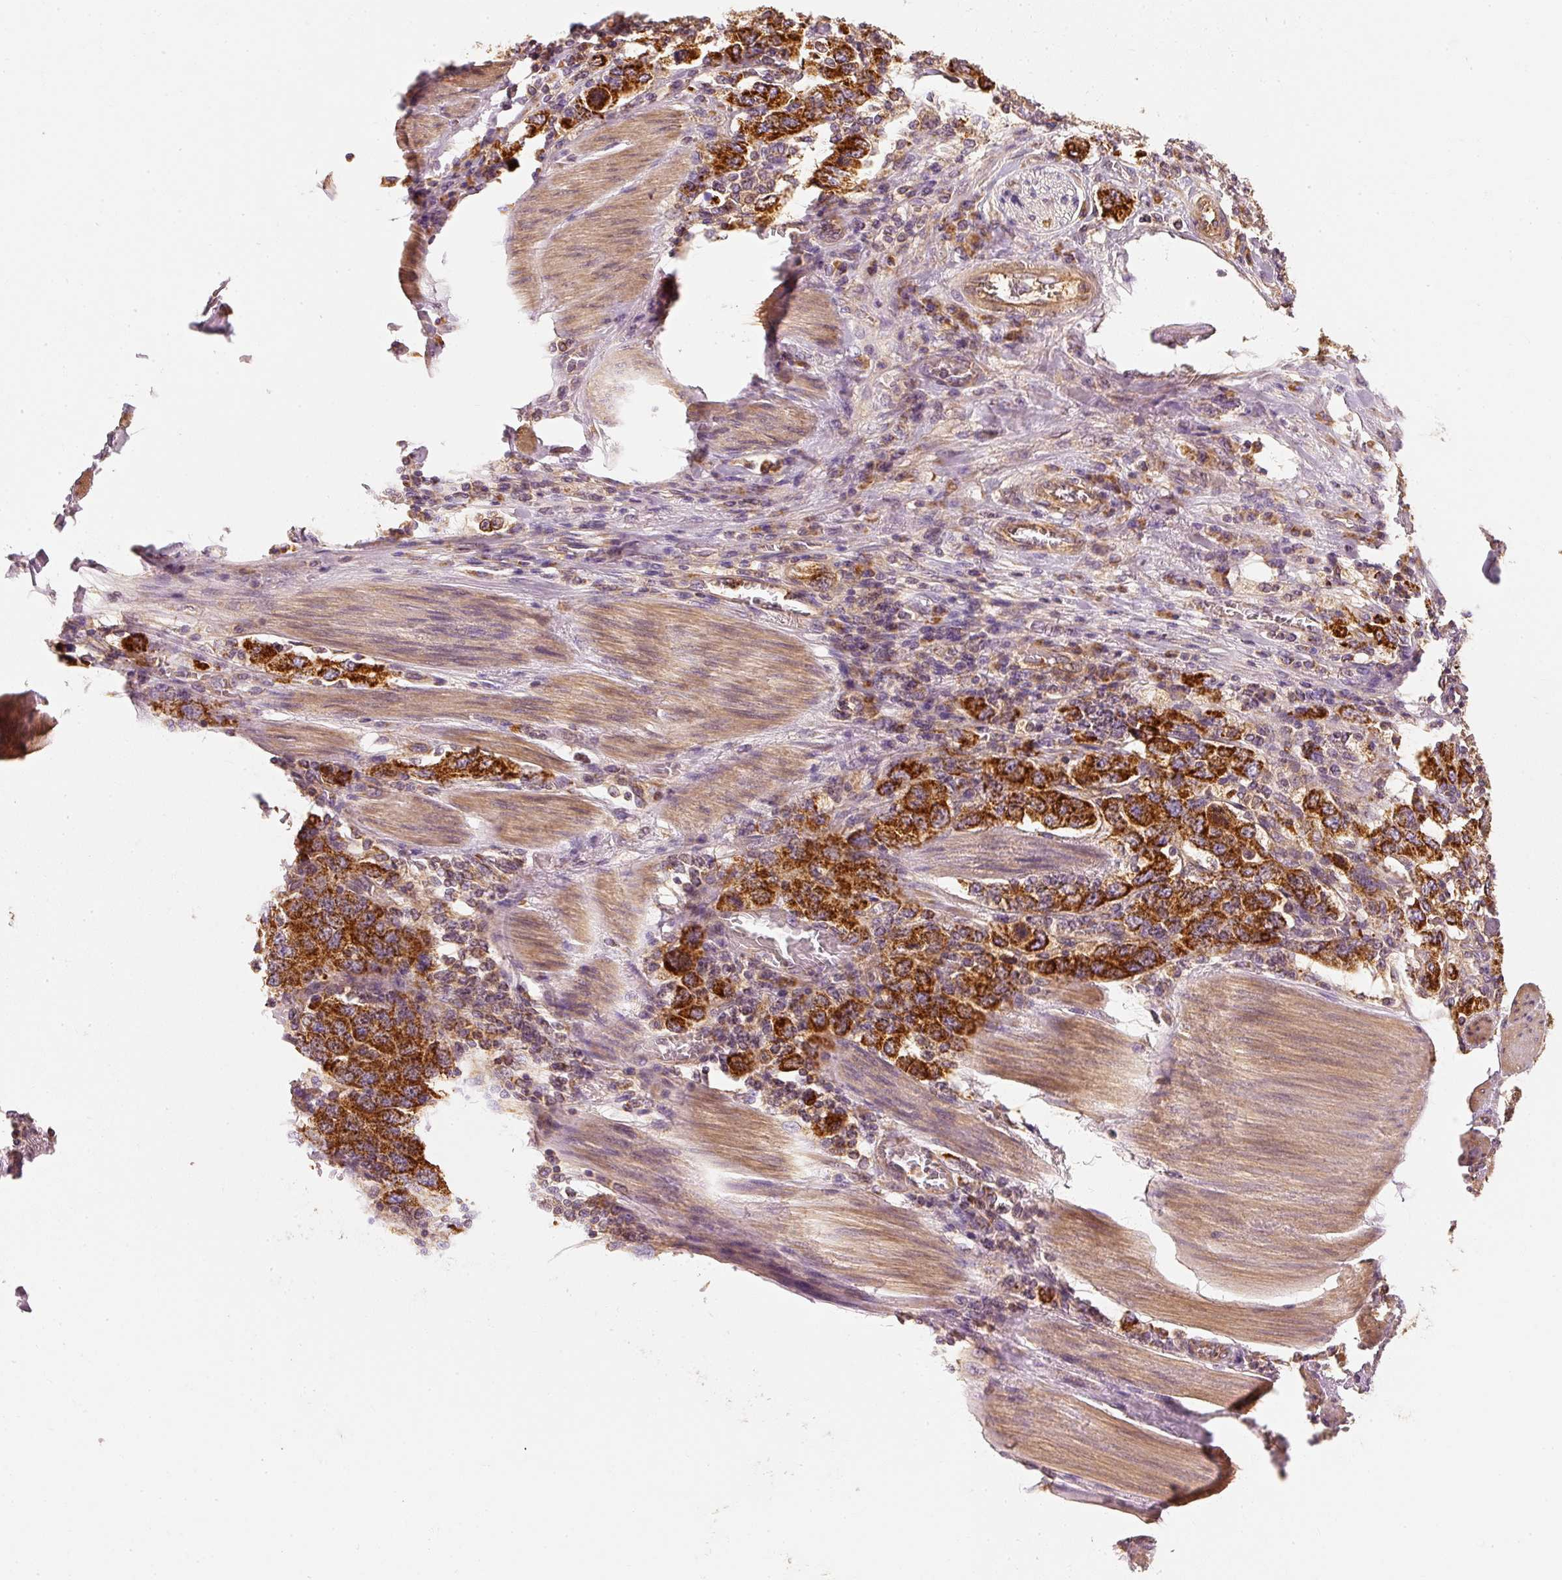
{"staining": {"intensity": "strong", "quantity": ">75%", "location": "cytoplasmic/membranous"}, "tissue": "stomach cancer", "cell_type": "Tumor cells", "image_type": "cancer", "snomed": [{"axis": "morphology", "description": "Adenocarcinoma, NOS"}, {"axis": "topography", "description": "Stomach, upper"}, {"axis": "topography", "description": "Stomach"}], "caption": "Protein staining displays strong cytoplasmic/membranous positivity in about >75% of tumor cells in stomach cancer (adenocarcinoma).", "gene": "TOMM40", "patient": {"sex": "male", "age": 62}}